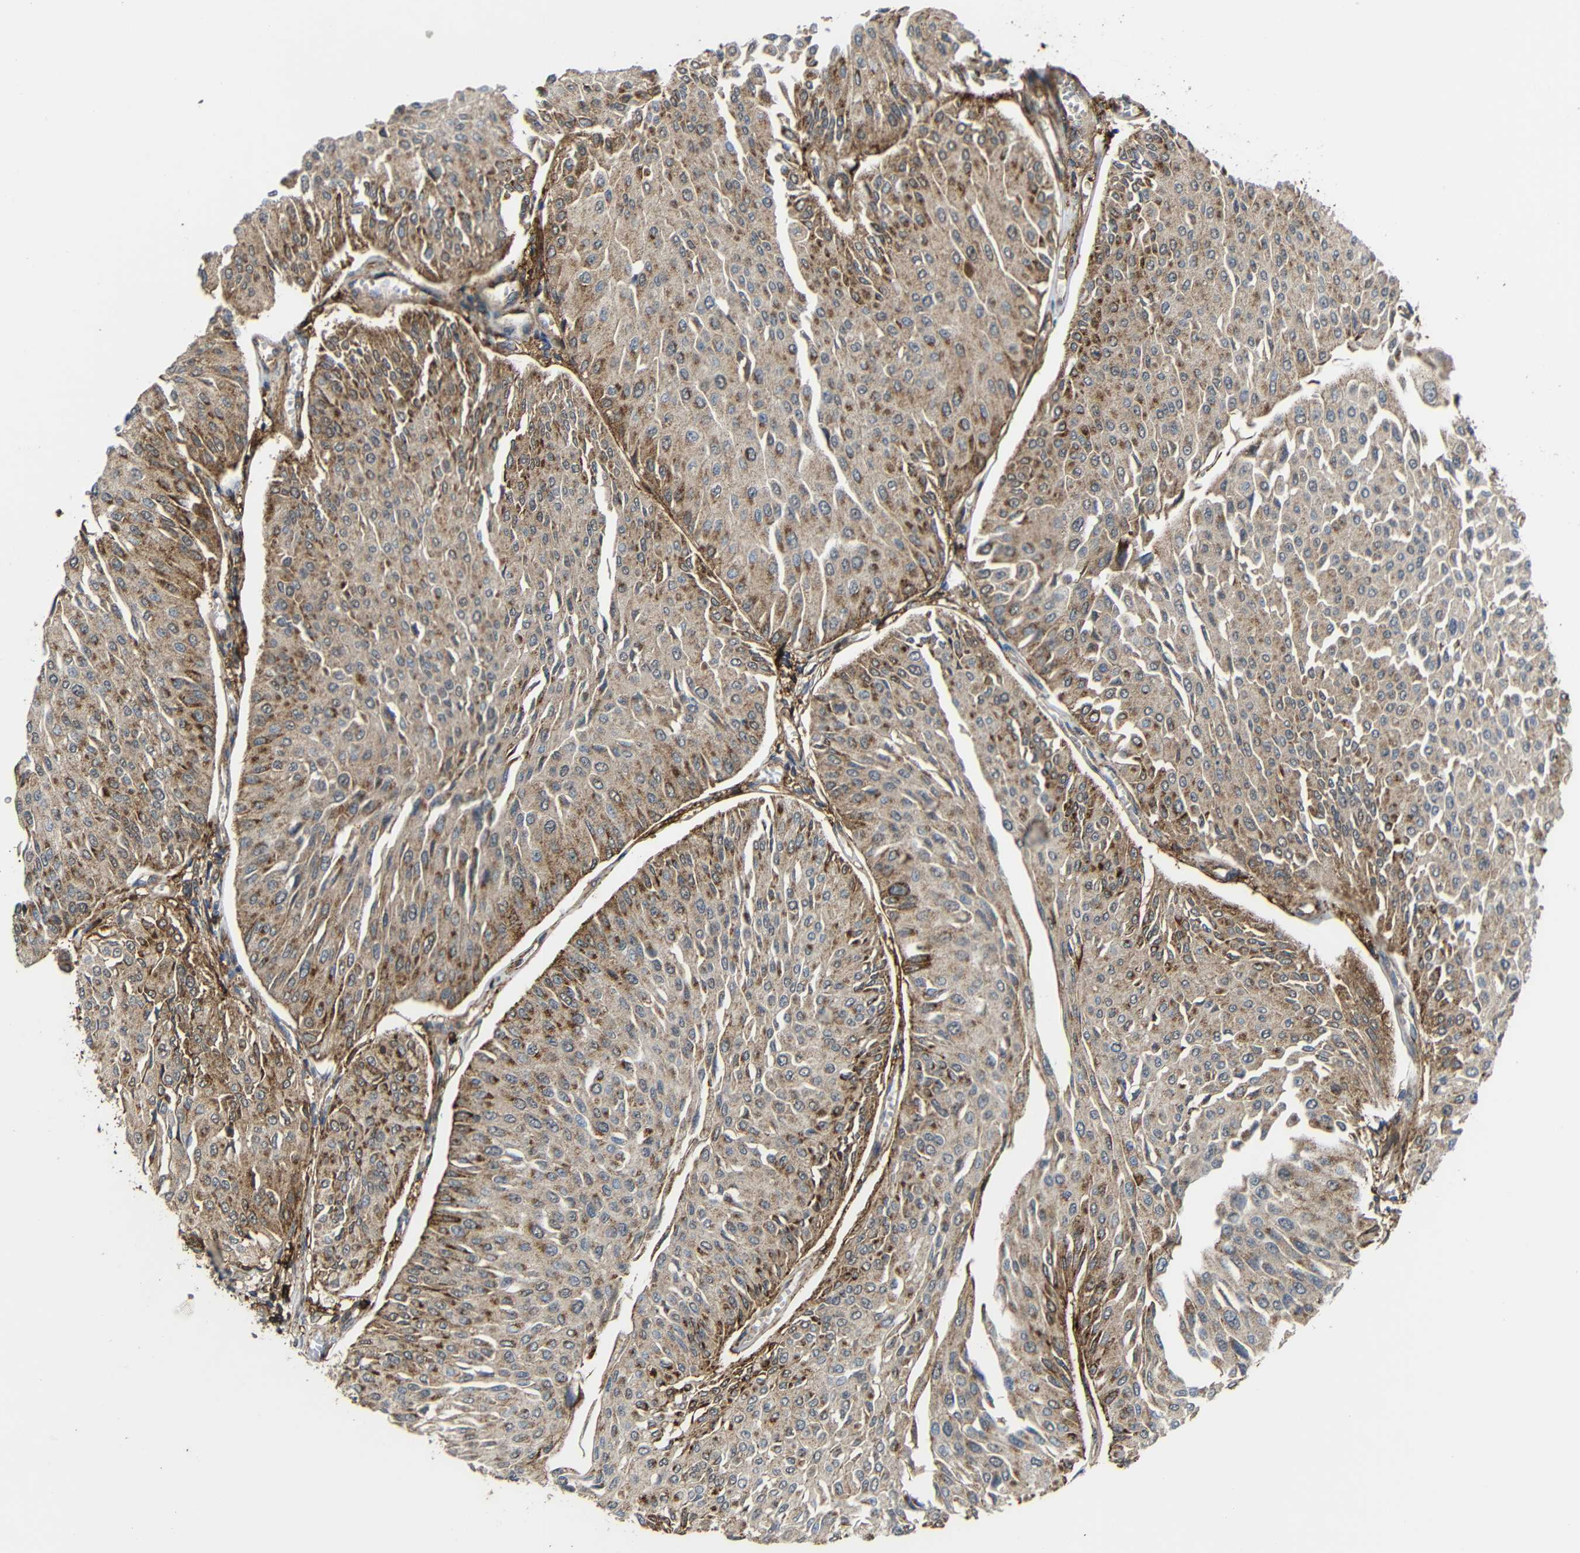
{"staining": {"intensity": "moderate", "quantity": ">75%", "location": "cytoplasmic/membranous"}, "tissue": "urothelial cancer", "cell_type": "Tumor cells", "image_type": "cancer", "snomed": [{"axis": "morphology", "description": "Urothelial carcinoma, Low grade"}, {"axis": "topography", "description": "Urinary bladder"}], "caption": "A photomicrograph of urothelial carcinoma (low-grade) stained for a protein displays moderate cytoplasmic/membranous brown staining in tumor cells. (IHC, brightfield microscopy, high magnification).", "gene": "C1GALT1", "patient": {"sex": "male", "age": 67}}